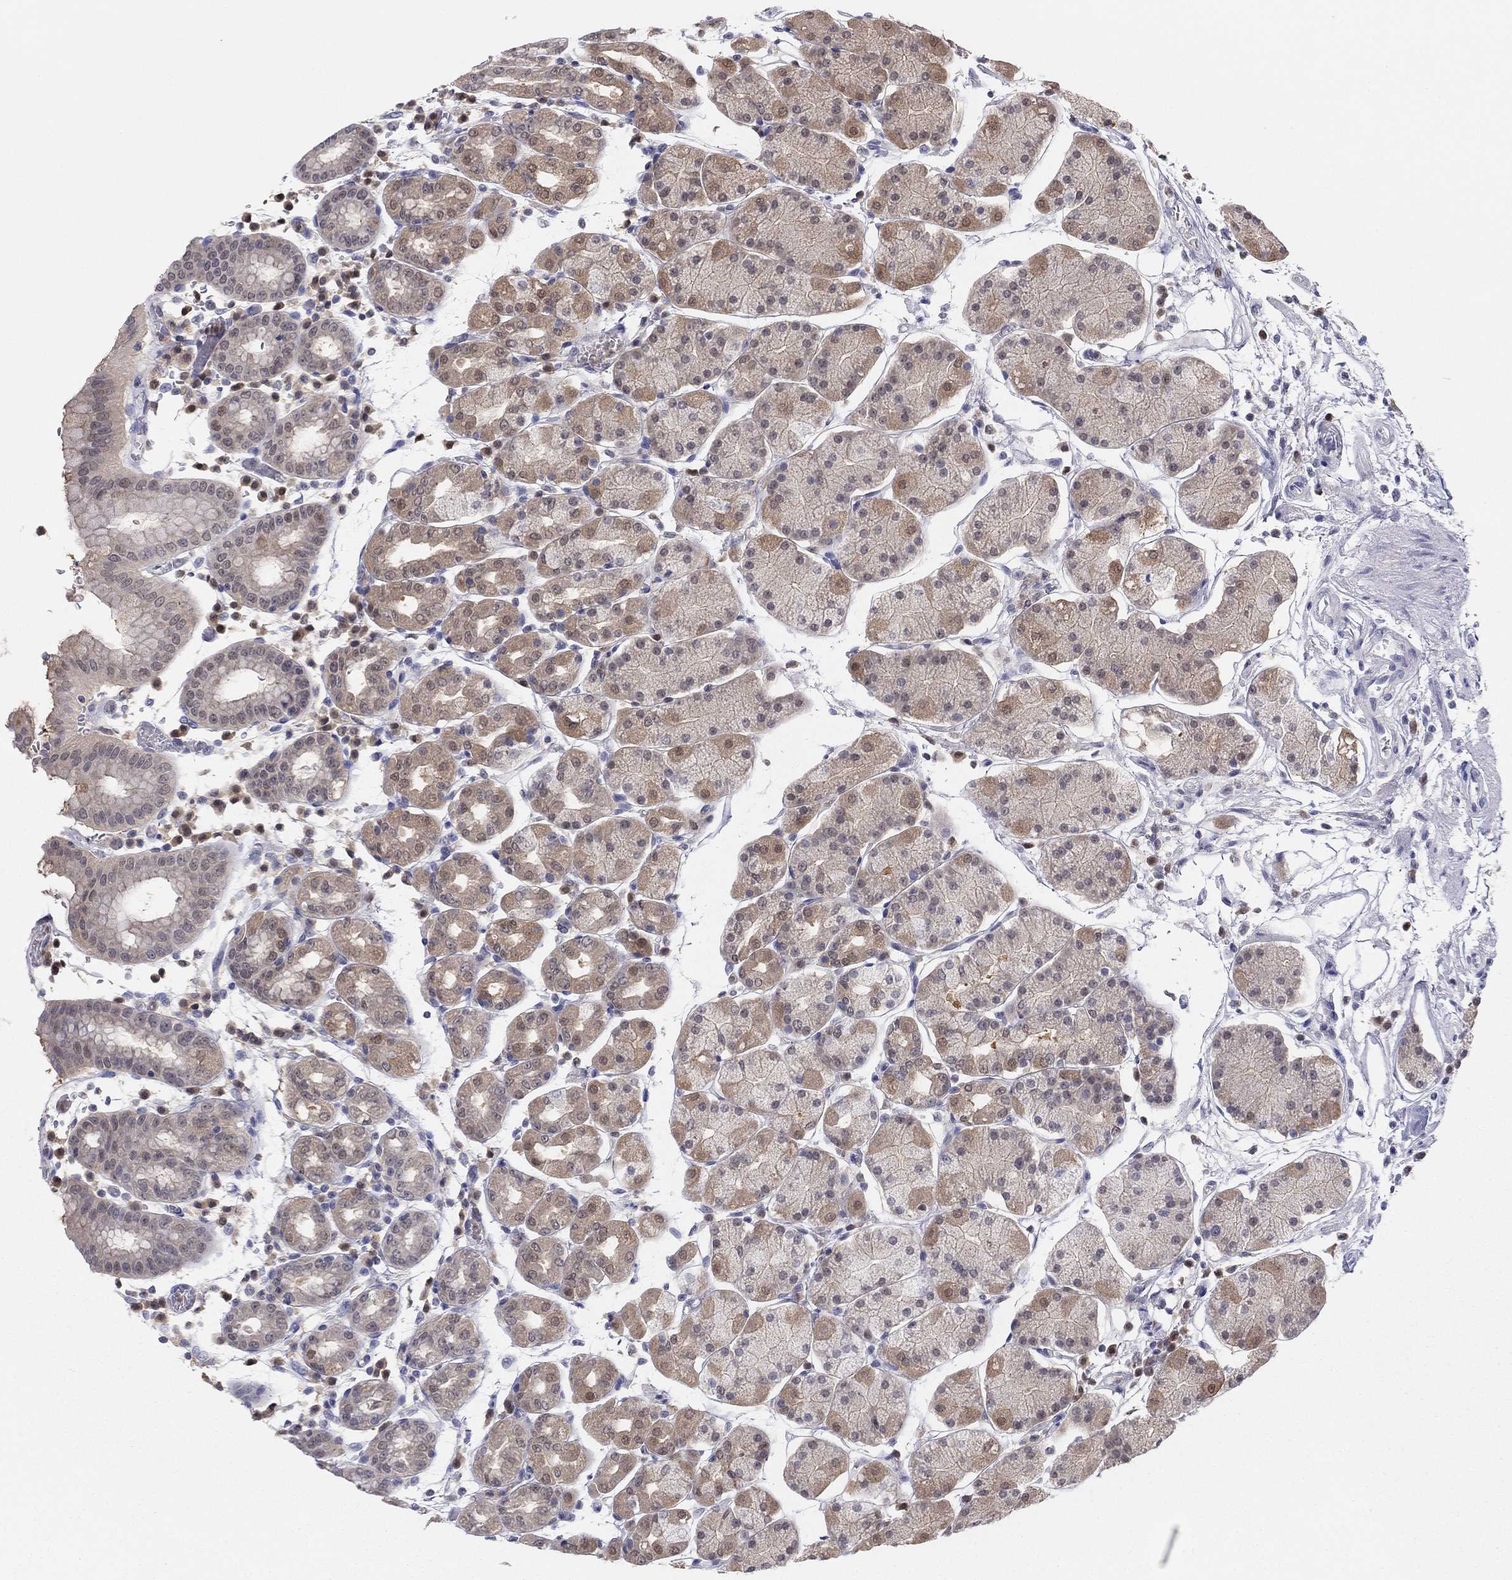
{"staining": {"intensity": "moderate", "quantity": "25%-75%", "location": "cytoplasmic/membranous"}, "tissue": "stomach", "cell_type": "Glandular cells", "image_type": "normal", "snomed": [{"axis": "morphology", "description": "Normal tissue, NOS"}, {"axis": "topography", "description": "Stomach"}], "caption": "Moderate cytoplasmic/membranous protein expression is present in approximately 25%-75% of glandular cells in stomach. The protein of interest is shown in brown color, while the nuclei are stained blue.", "gene": "PDXK", "patient": {"sex": "male", "age": 54}}